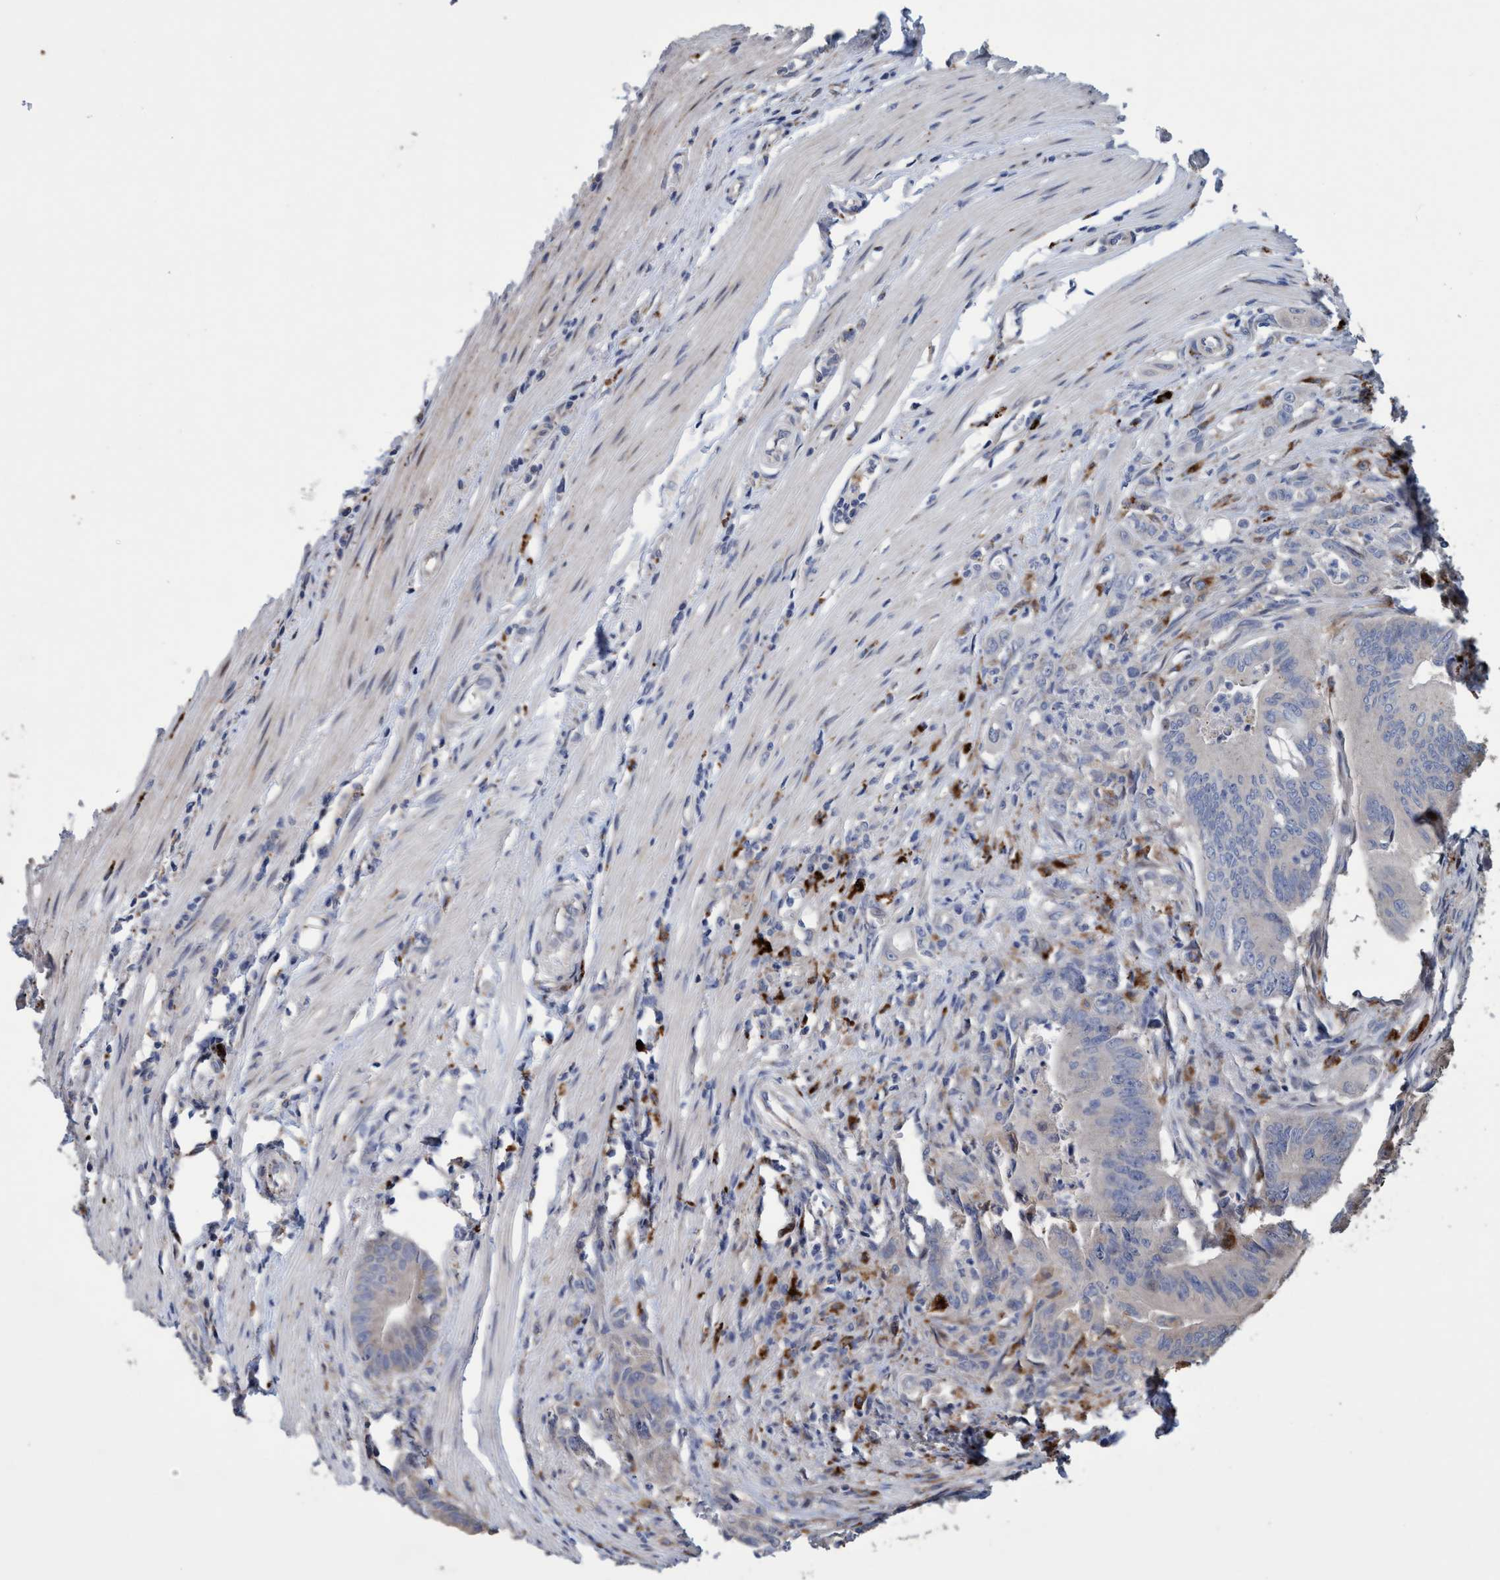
{"staining": {"intensity": "negative", "quantity": "none", "location": "none"}, "tissue": "colorectal cancer", "cell_type": "Tumor cells", "image_type": "cancer", "snomed": [{"axis": "morphology", "description": "Adenoma, NOS"}, {"axis": "morphology", "description": "Adenocarcinoma, NOS"}, {"axis": "topography", "description": "Colon"}], "caption": "High magnification brightfield microscopy of adenocarcinoma (colorectal) stained with DAB (brown) and counterstained with hematoxylin (blue): tumor cells show no significant positivity.", "gene": "BBS9", "patient": {"sex": "male", "age": 79}}